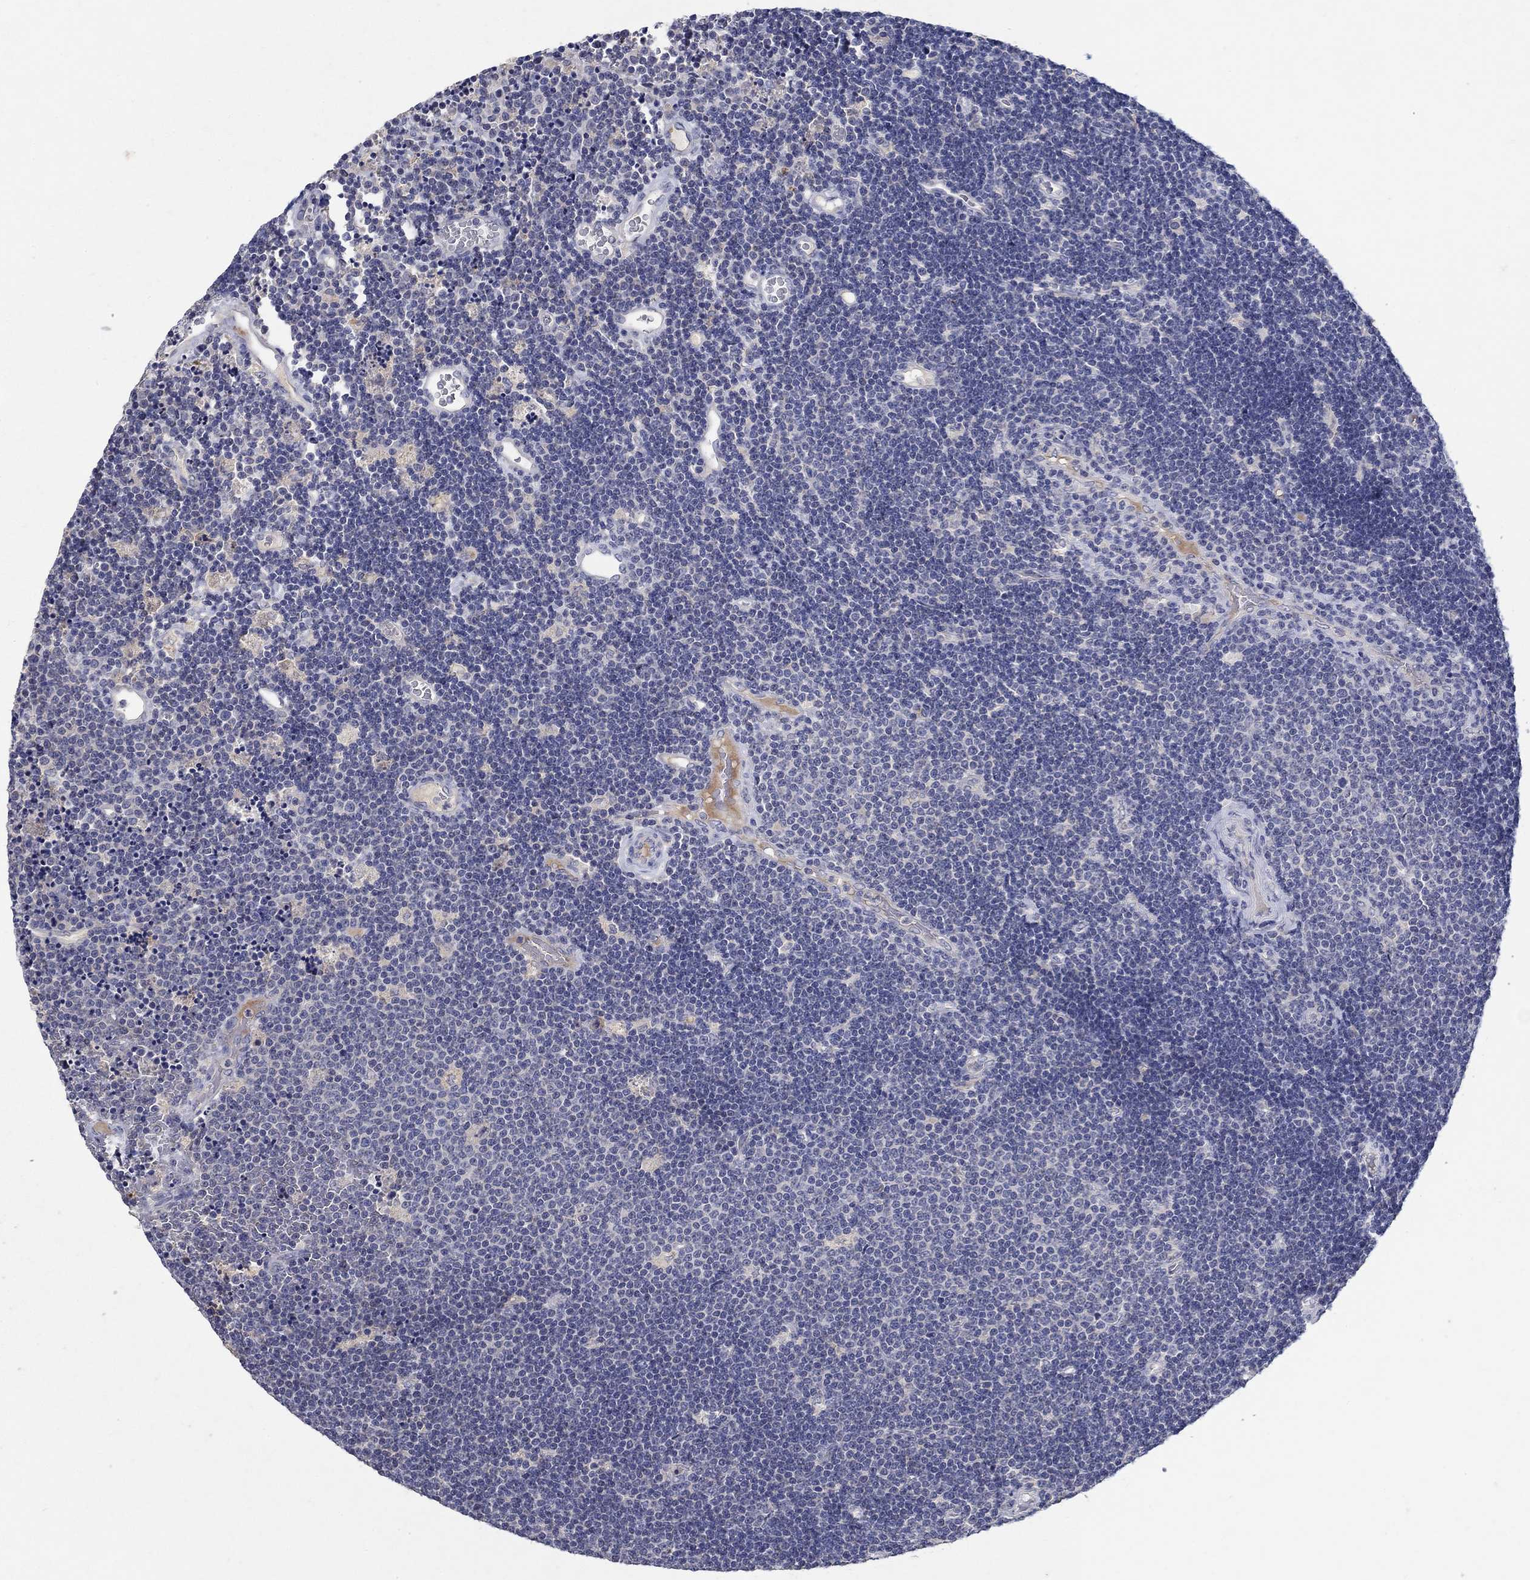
{"staining": {"intensity": "negative", "quantity": "none", "location": "none"}, "tissue": "lymphoma", "cell_type": "Tumor cells", "image_type": "cancer", "snomed": [{"axis": "morphology", "description": "Malignant lymphoma, non-Hodgkin's type, Low grade"}, {"axis": "topography", "description": "Brain"}], "caption": "High power microscopy image of an immunohistochemistry (IHC) photomicrograph of lymphoma, revealing no significant expression in tumor cells.", "gene": "PROZ", "patient": {"sex": "female", "age": 66}}